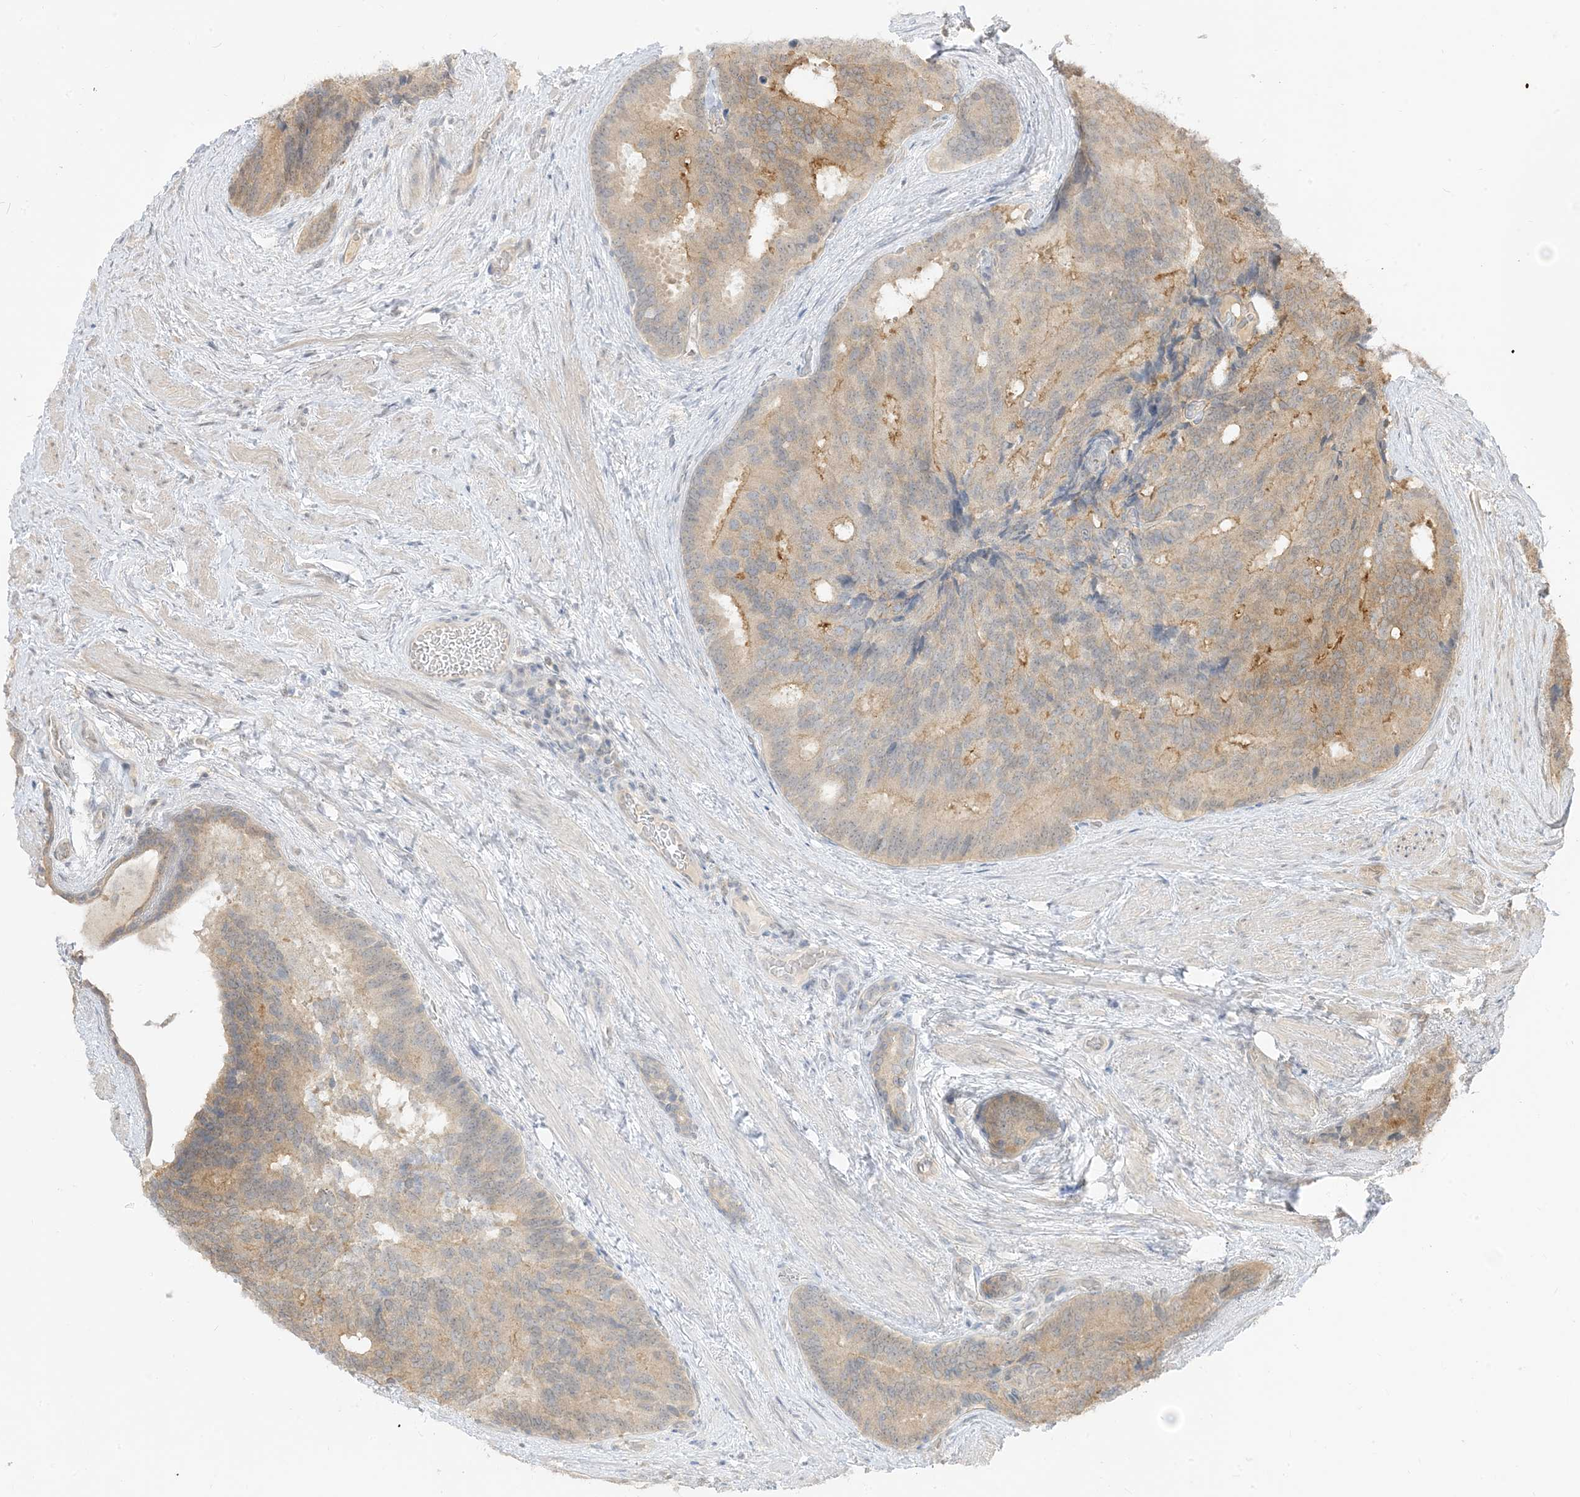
{"staining": {"intensity": "moderate", "quantity": "<25%", "location": "cytoplasmic/membranous"}, "tissue": "prostate cancer", "cell_type": "Tumor cells", "image_type": "cancer", "snomed": [{"axis": "morphology", "description": "Adenocarcinoma, Low grade"}, {"axis": "topography", "description": "Prostate"}], "caption": "This photomicrograph displays immunohistochemistry staining of human prostate low-grade adenocarcinoma, with low moderate cytoplasmic/membranous positivity in approximately <25% of tumor cells.", "gene": "TBCC", "patient": {"sex": "male", "age": 71}}